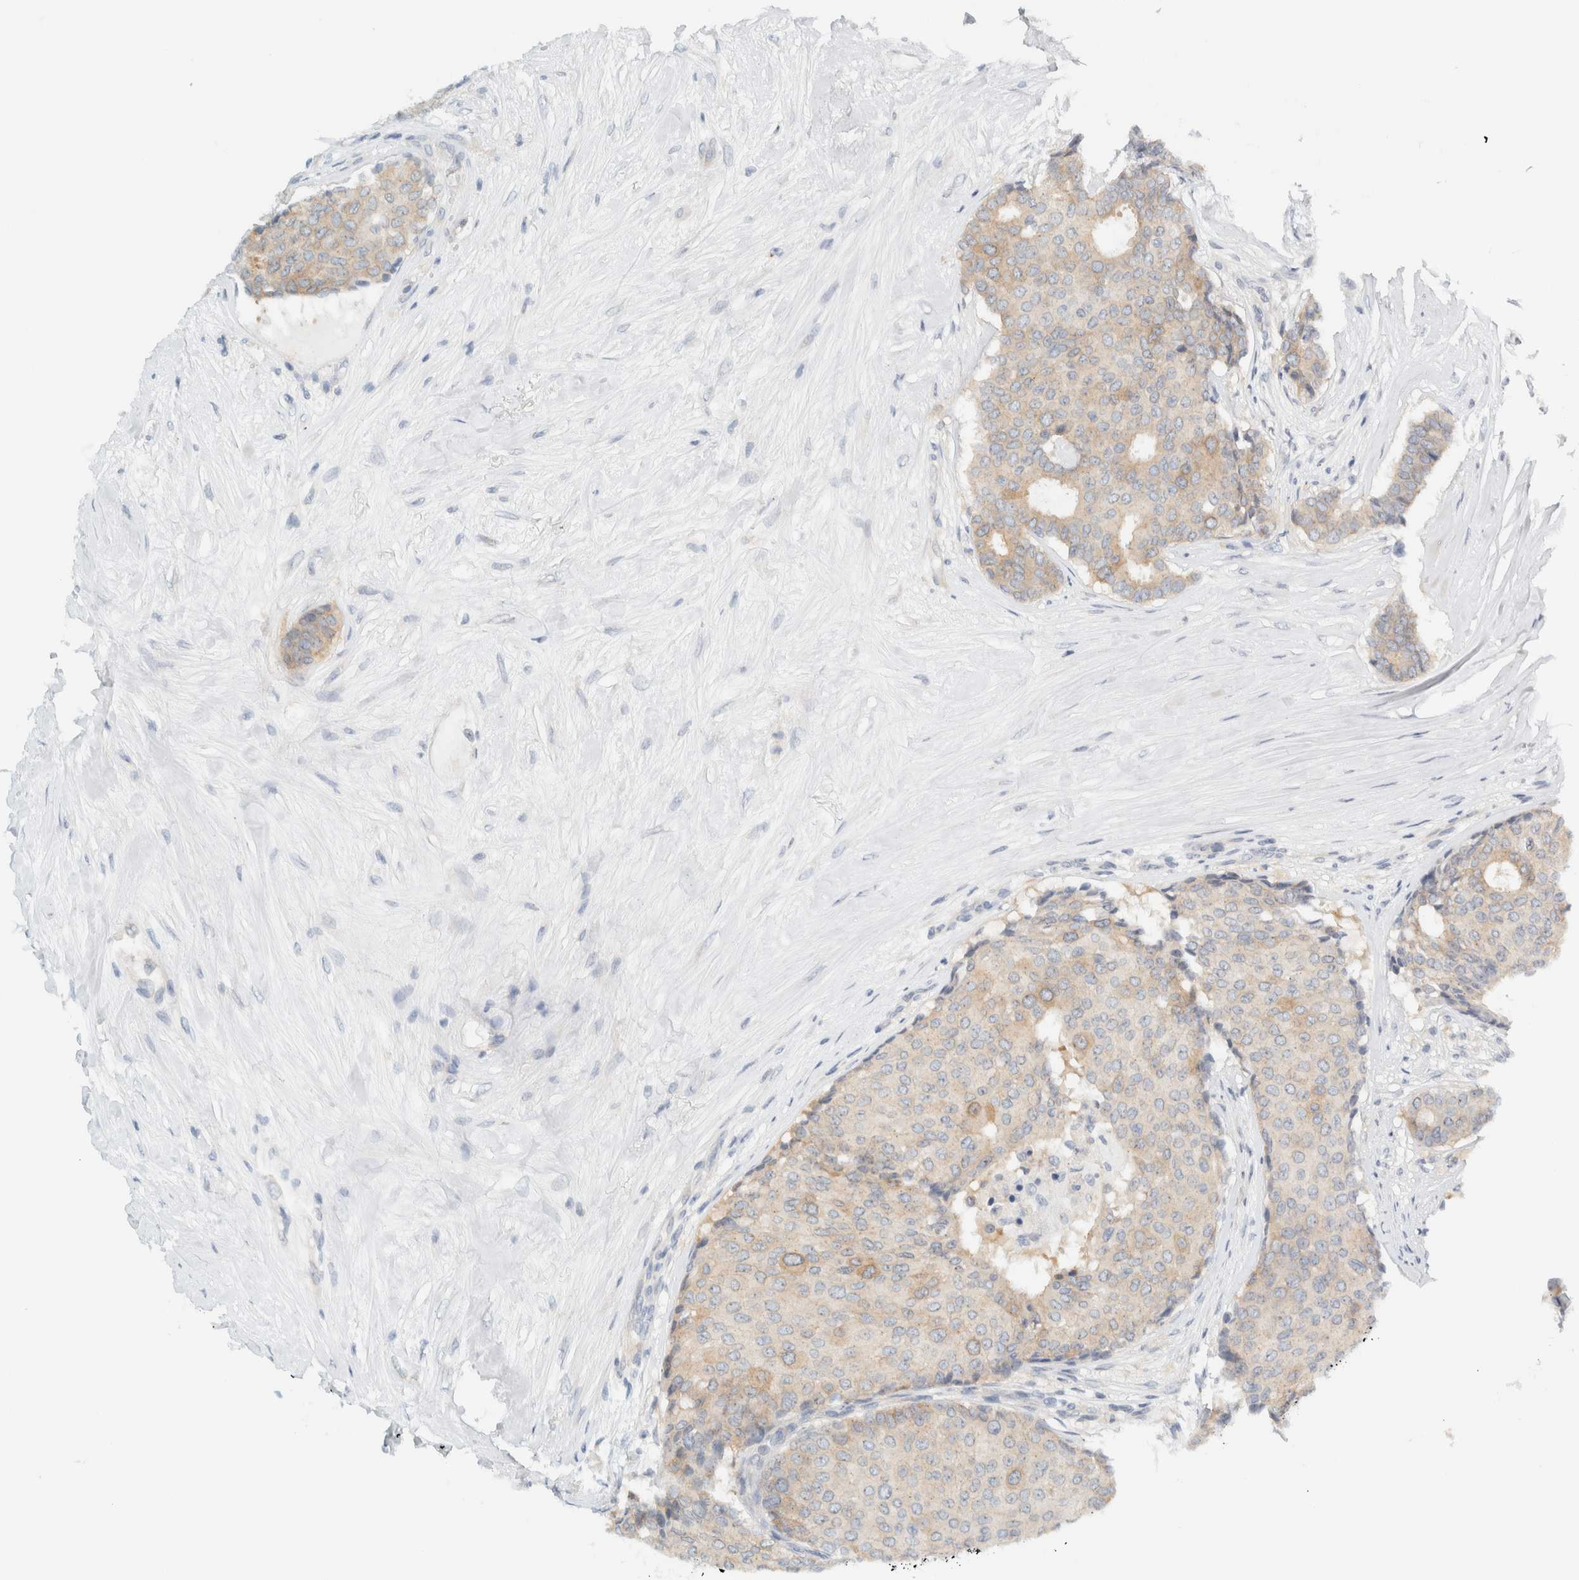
{"staining": {"intensity": "moderate", "quantity": ">75%", "location": "cytoplasmic/membranous"}, "tissue": "breast cancer", "cell_type": "Tumor cells", "image_type": "cancer", "snomed": [{"axis": "morphology", "description": "Duct carcinoma"}, {"axis": "topography", "description": "Breast"}], "caption": "Human breast cancer stained with a brown dye exhibits moderate cytoplasmic/membranous positive staining in approximately >75% of tumor cells.", "gene": "NDE1", "patient": {"sex": "female", "age": 75}}